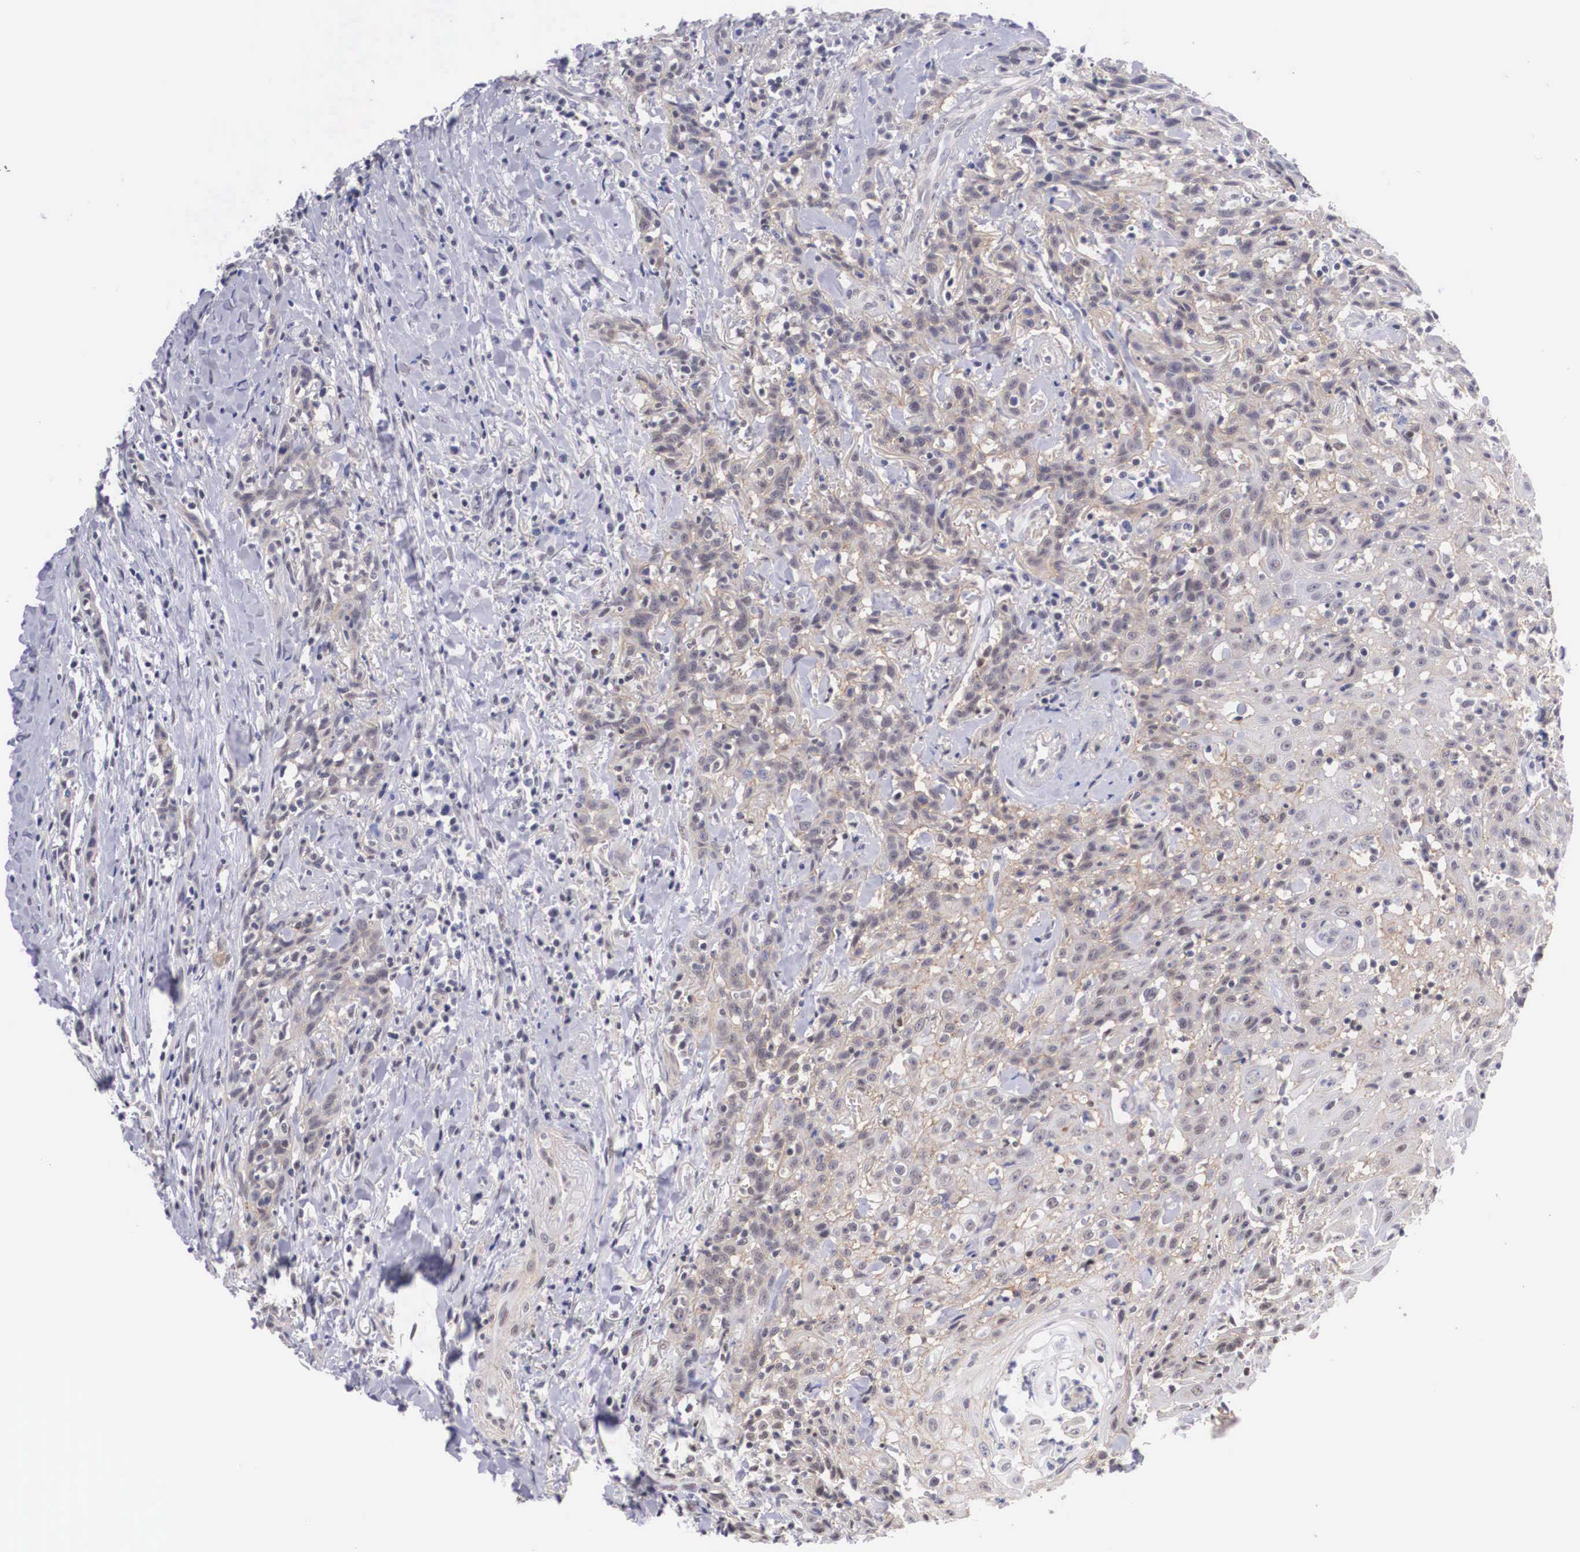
{"staining": {"intensity": "weak", "quantity": ">75%", "location": "cytoplasmic/membranous"}, "tissue": "head and neck cancer", "cell_type": "Tumor cells", "image_type": "cancer", "snomed": [{"axis": "morphology", "description": "Squamous cell carcinoma, NOS"}, {"axis": "topography", "description": "Oral tissue"}, {"axis": "topography", "description": "Head-Neck"}], "caption": "The photomicrograph displays a brown stain indicating the presence of a protein in the cytoplasmic/membranous of tumor cells in head and neck cancer.", "gene": "NR4A2", "patient": {"sex": "female", "age": 82}}